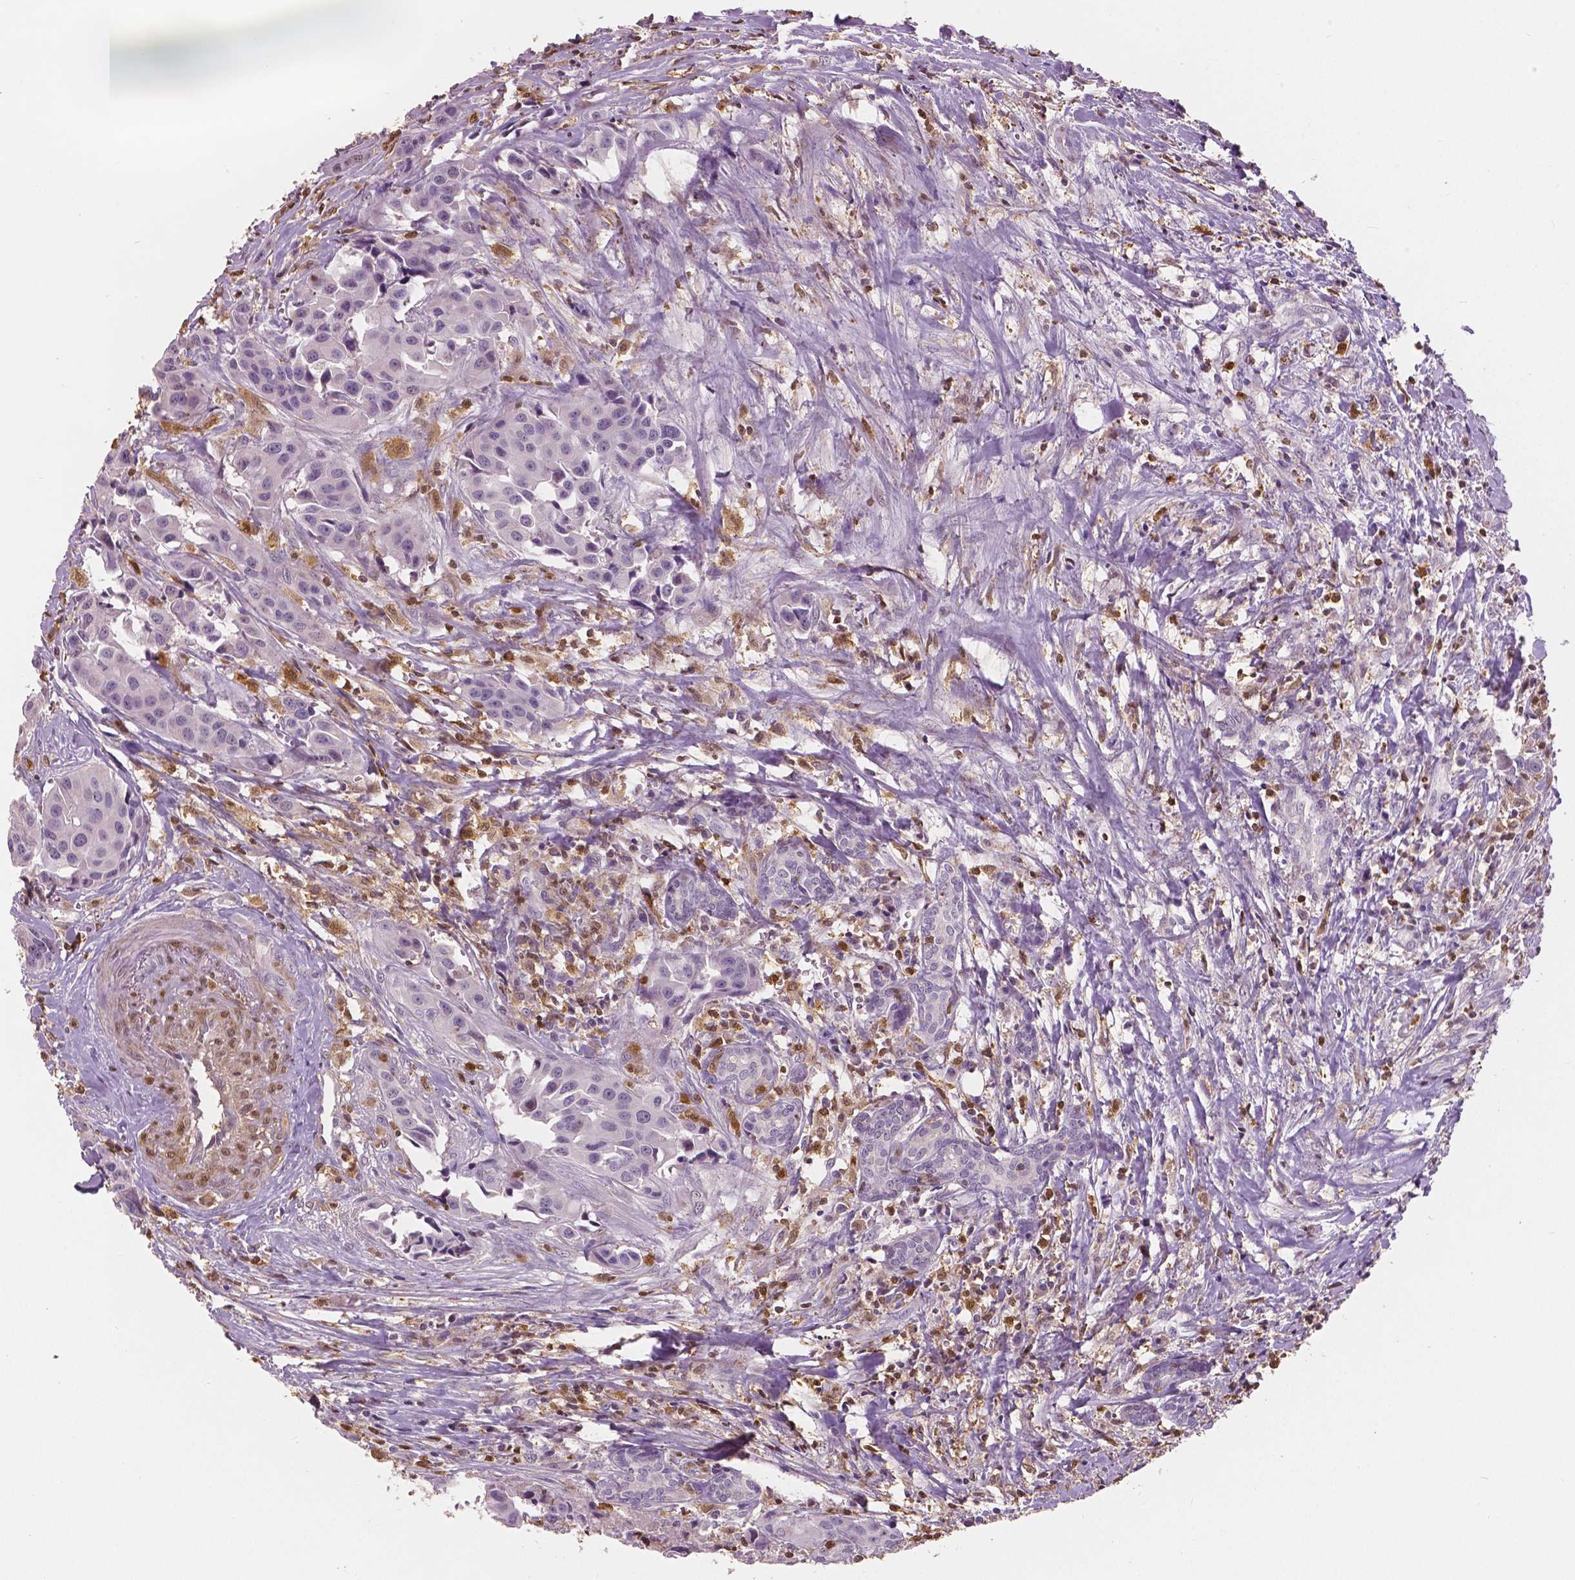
{"staining": {"intensity": "negative", "quantity": "none", "location": "none"}, "tissue": "head and neck cancer", "cell_type": "Tumor cells", "image_type": "cancer", "snomed": [{"axis": "morphology", "description": "Adenocarcinoma, NOS"}, {"axis": "topography", "description": "Head-Neck"}], "caption": "Head and neck adenocarcinoma was stained to show a protein in brown. There is no significant staining in tumor cells.", "gene": "S100A4", "patient": {"sex": "male", "age": 76}}